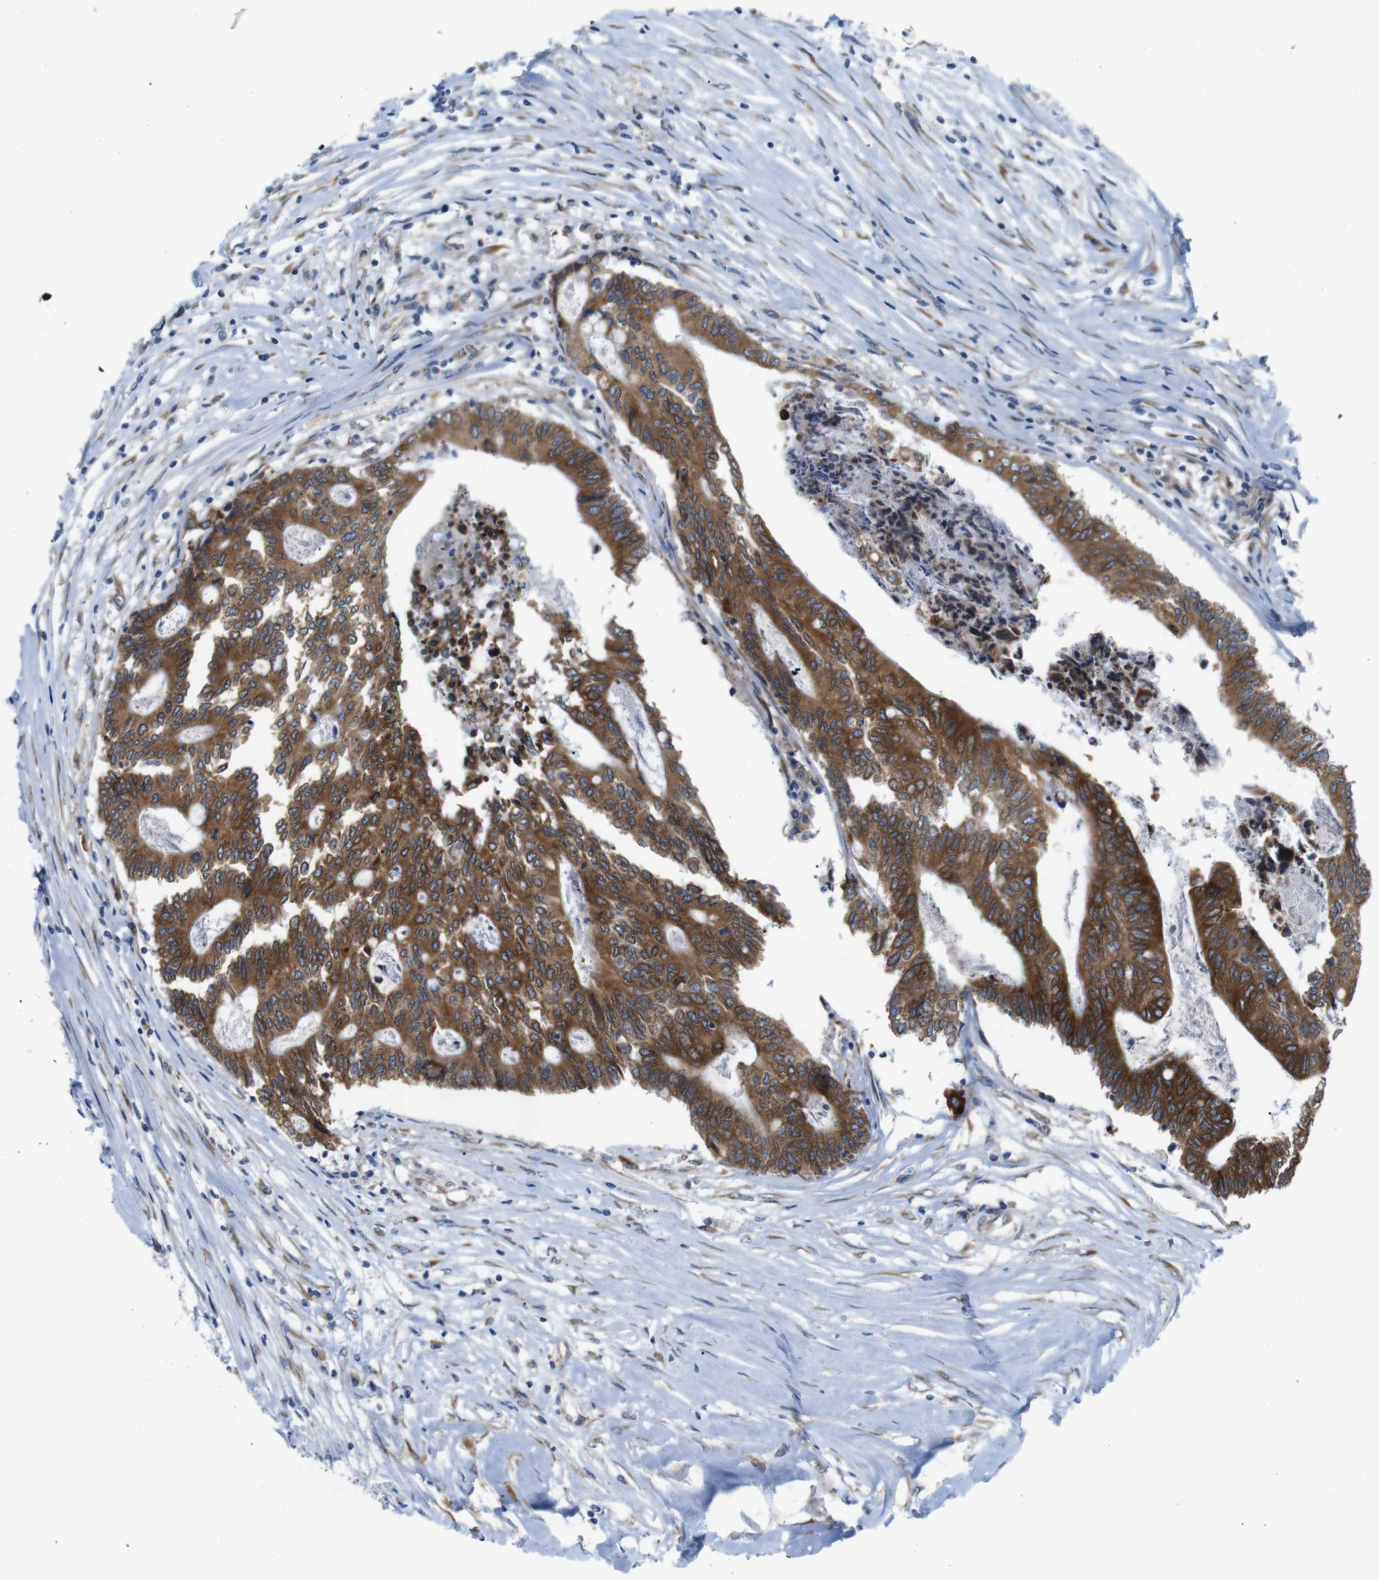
{"staining": {"intensity": "strong", "quantity": ">75%", "location": "cytoplasmic/membranous"}, "tissue": "colorectal cancer", "cell_type": "Tumor cells", "image_type": "cancer", "snomed": [{"axis": "morphology", "description": "Adenocarcinoma, NOS"}, {"axis": "topography", "description": "Rectum"}], "caption": "This photomicrograph exhibits colorectal adenocarcinoma stained with immunohistochemistry to label a protein in brown. The cytoplasmic/membranous of tumor cells show strong positivity for the protein. Nuclei are counter-stained blue.", "gene": "HACD3", "patient": {"sex": "male", "age": 63}}